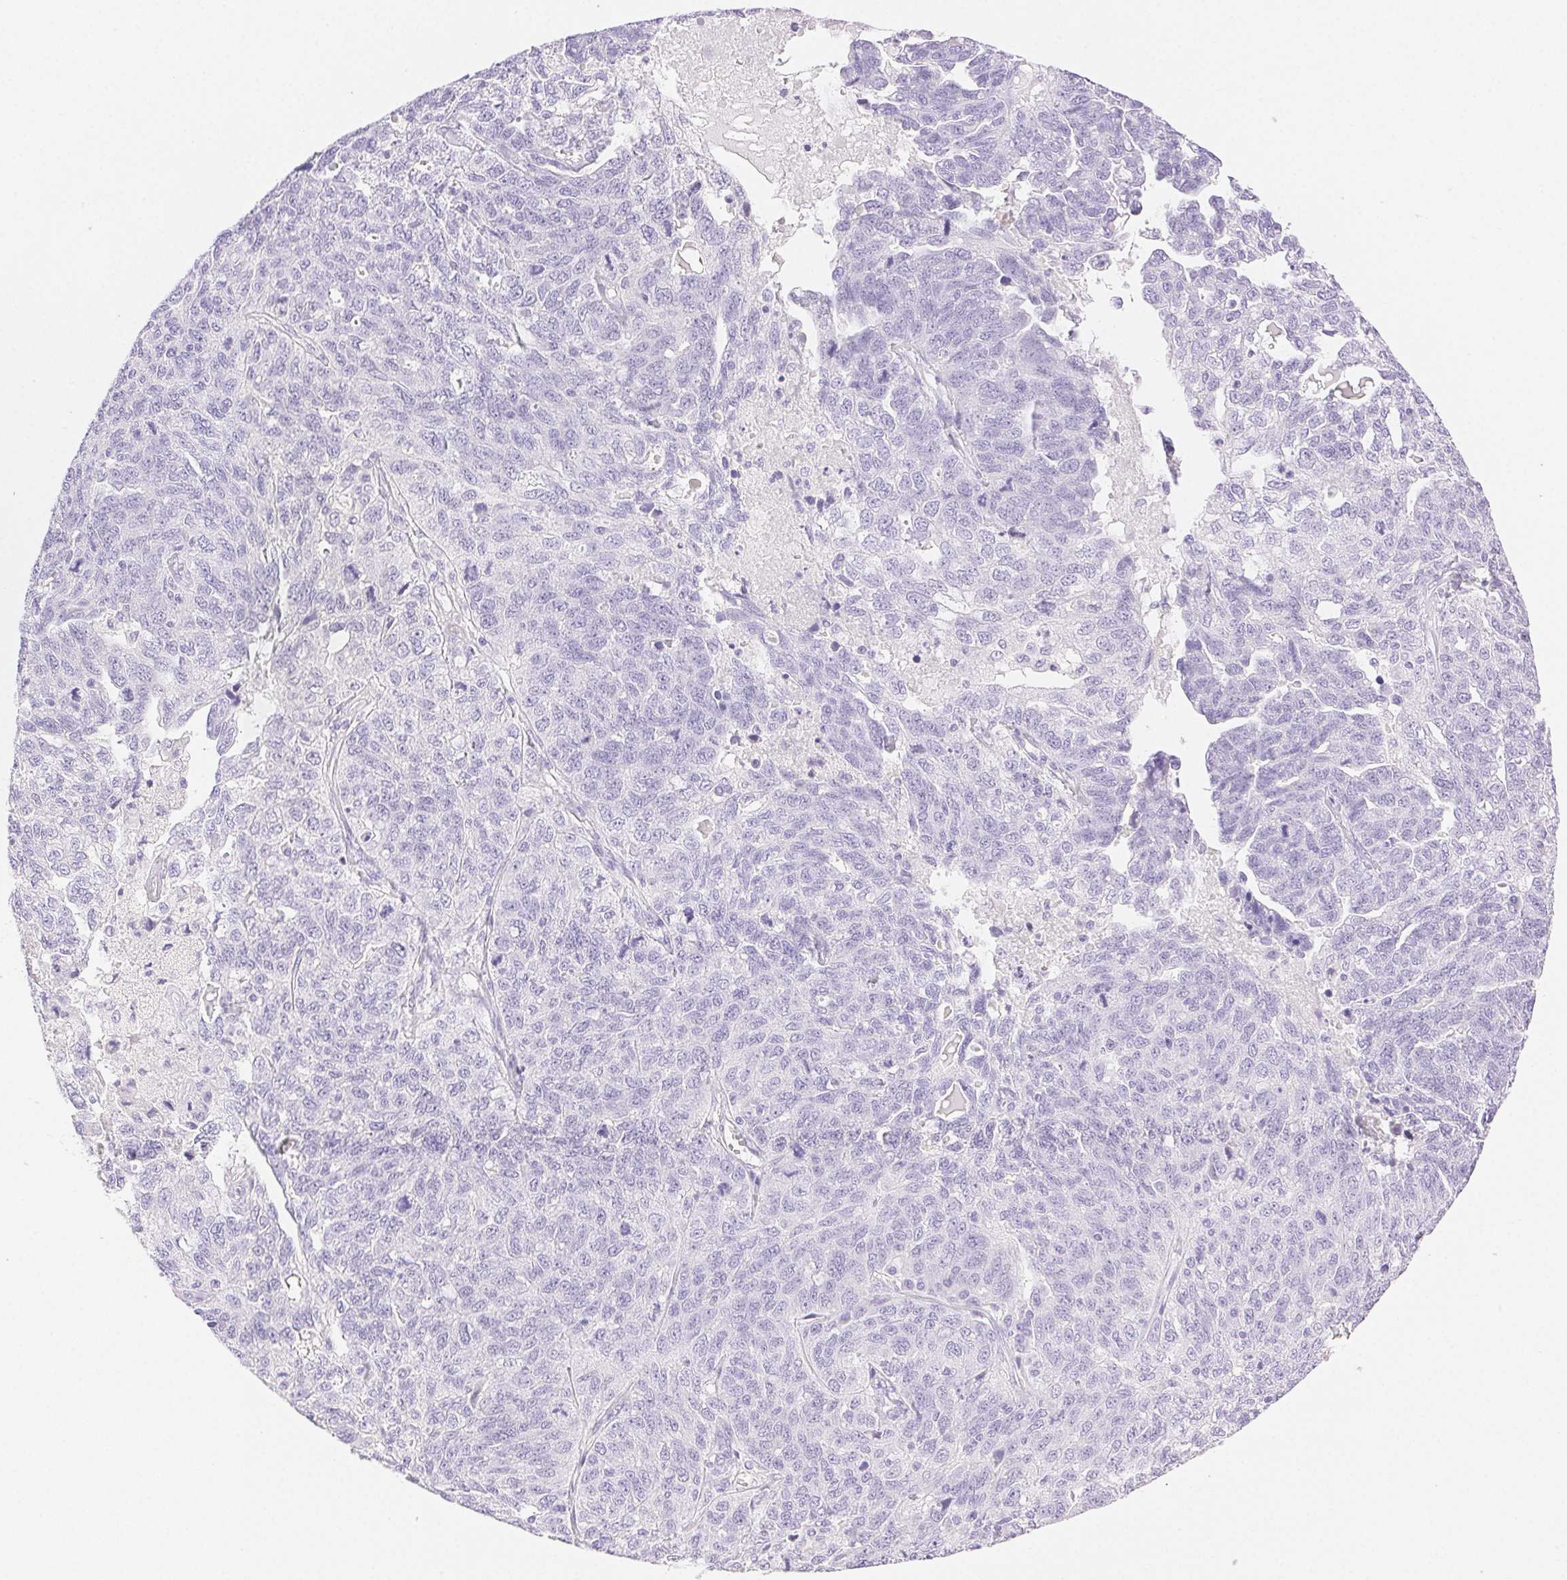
{"staining": {"intensity": "negative", "quantity": "none", "location": "none"}, "tissue": "ovarian cancer", "cell_type": "Tumor cells", "image_type": "cancer", "snomed": [{"axis": "morphology", "description": "Cystadenocarcinoma, serous, NOS"}, {"axis": "topography", "description": "Ovary"}], "caption": "A high-resolution photomicrograph shows IHC staining of ovarian cancer, which demonstrates no significant positivity in tumor cells.", "gene": "SPACA4", "patient": {"sex": "female", "age": 71}}